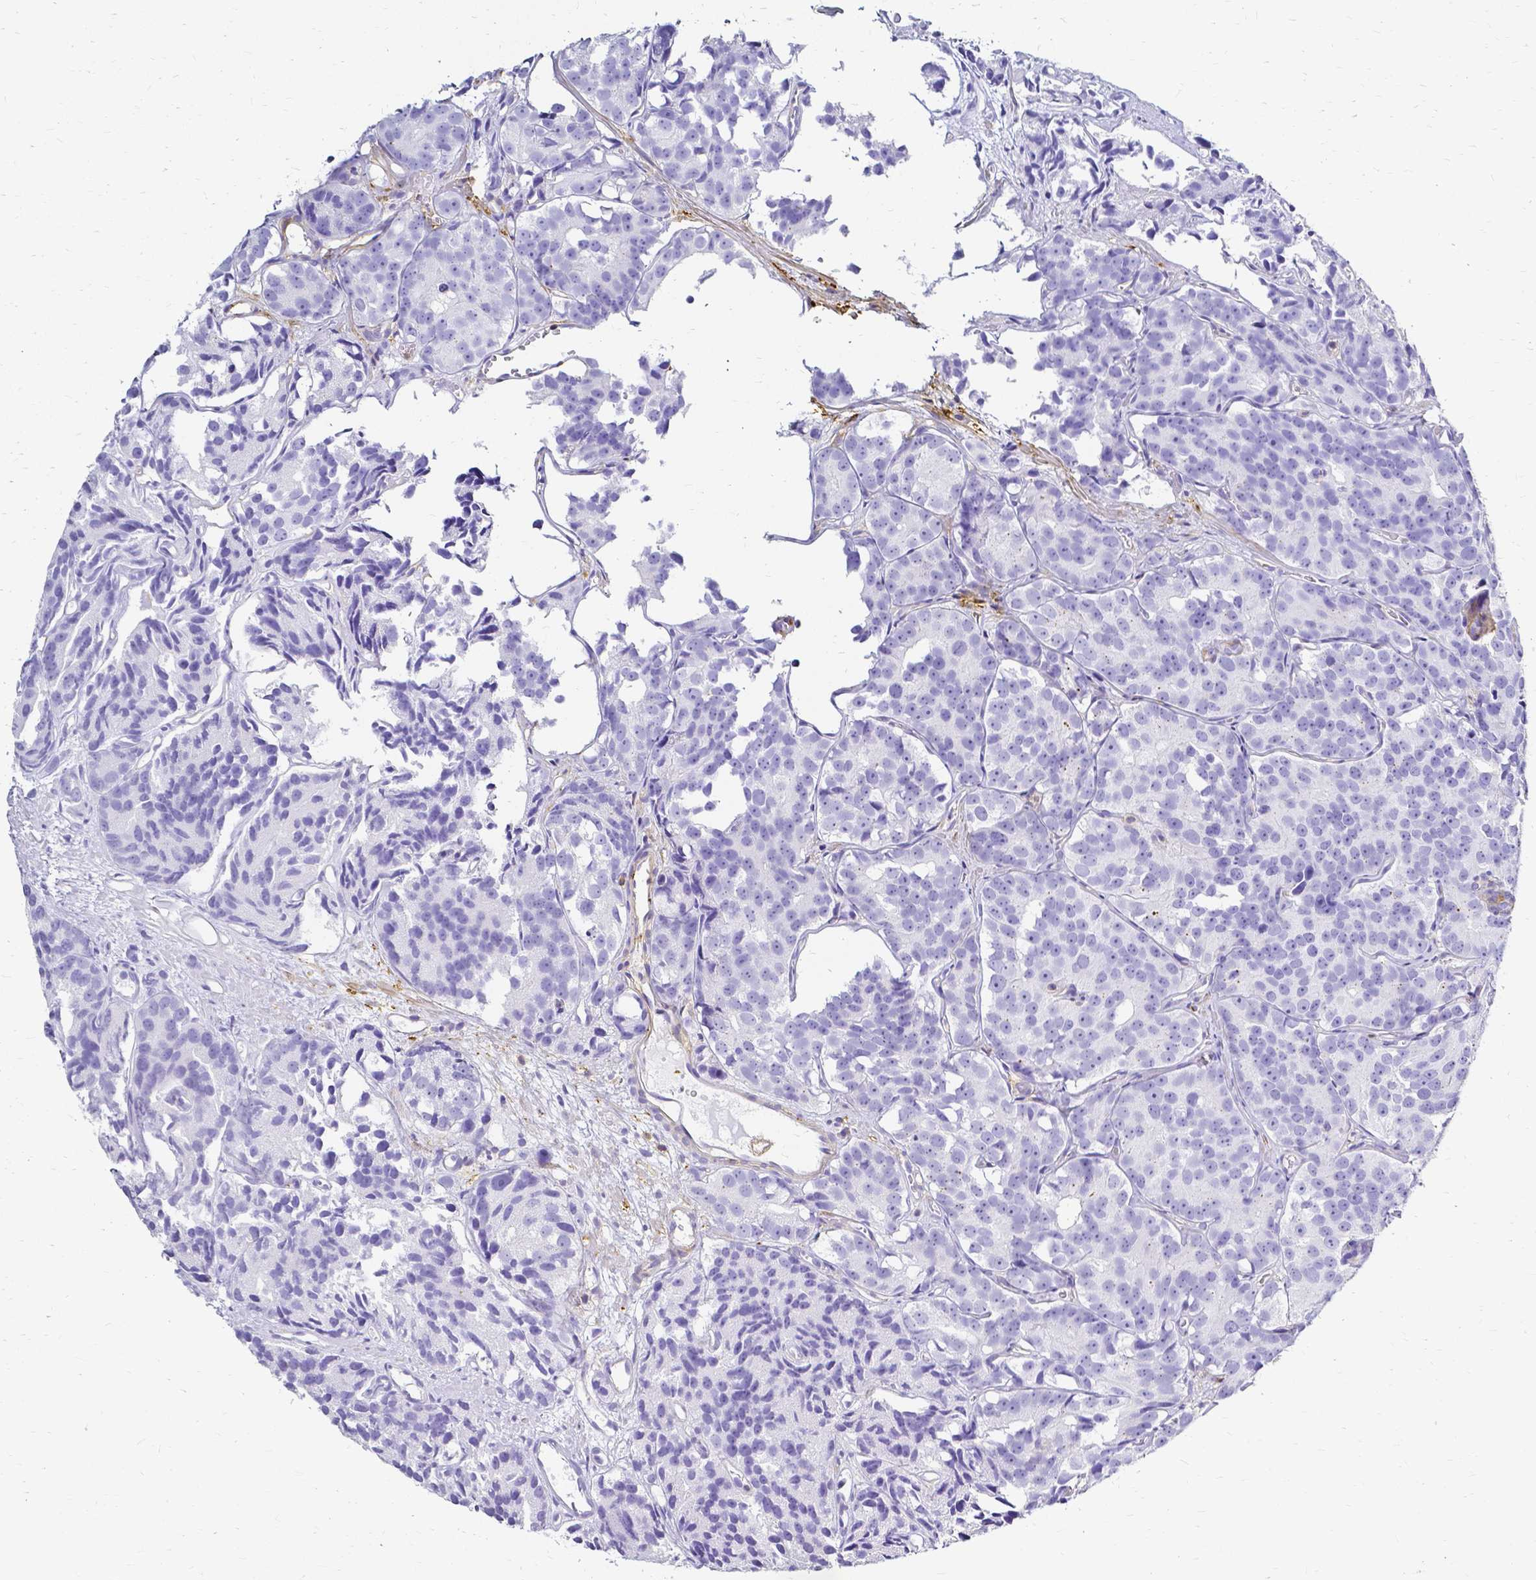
{"staining": {"intensity": "negative", "quantity": "none", "location": "none"}, "tissue": "prostate cancer", "cell_type": "Tumor cells", "image_type": "cancer", "snomed": [{"axis": "morphology", "description": "Adenocarcinoma, High grade"}, {"axis": "topography", "description": "Prostate"}], "caption": "DAB immunohistochemical staining of adenocarcinoma (high-grade) (prostate) demonstrates no significant expression in tumor cells.", "gene": "HSPA12A", "patient": {"sex": "male", "age": 77}}